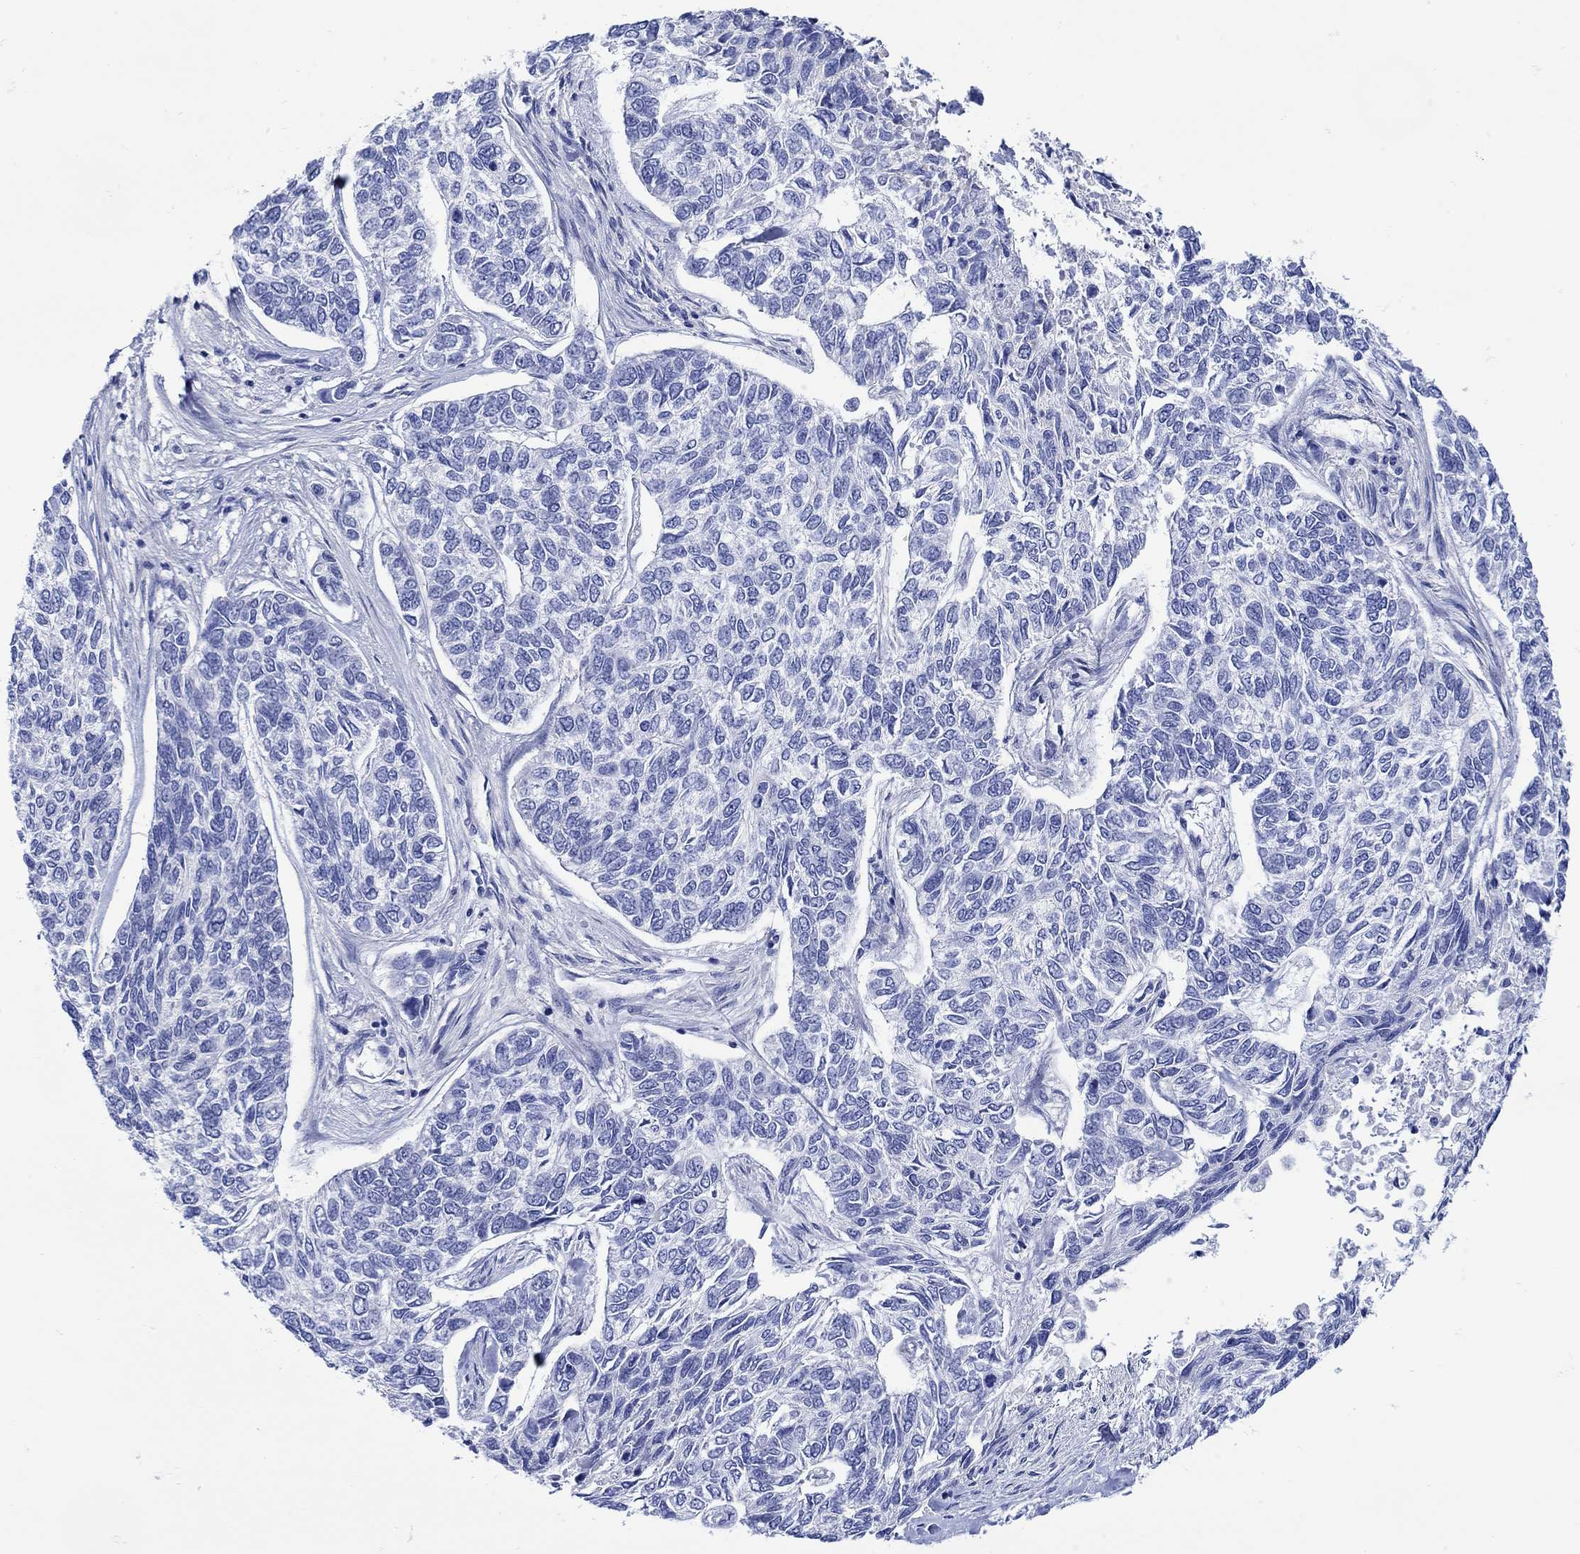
{"staining": {"intensity": "negative", "quantity": "none", "location": "none"}, "tissue": "skin cancer", "cell_type": "Tumor cells", "image_type": "cancer", "snomed": [{"axis": "morphology", "description": "Basal cell carcinoma"}, {"axis": "topography", "description": "Skin"}], "caption": "A high-resolution histopathology image shows immunohistochemistry (IHC) staining of skin cancer (basal cell carcinoma), which displays no significant staining in tumor cells. Brightfield microscopy of IHC stained with DAB (3,3'-diaminobenzidine) (brown) and hematoxylin (blue), captured at high magnification.", "gene": "ANKMY1", "patient": {"sex": "female", "age": 65}}